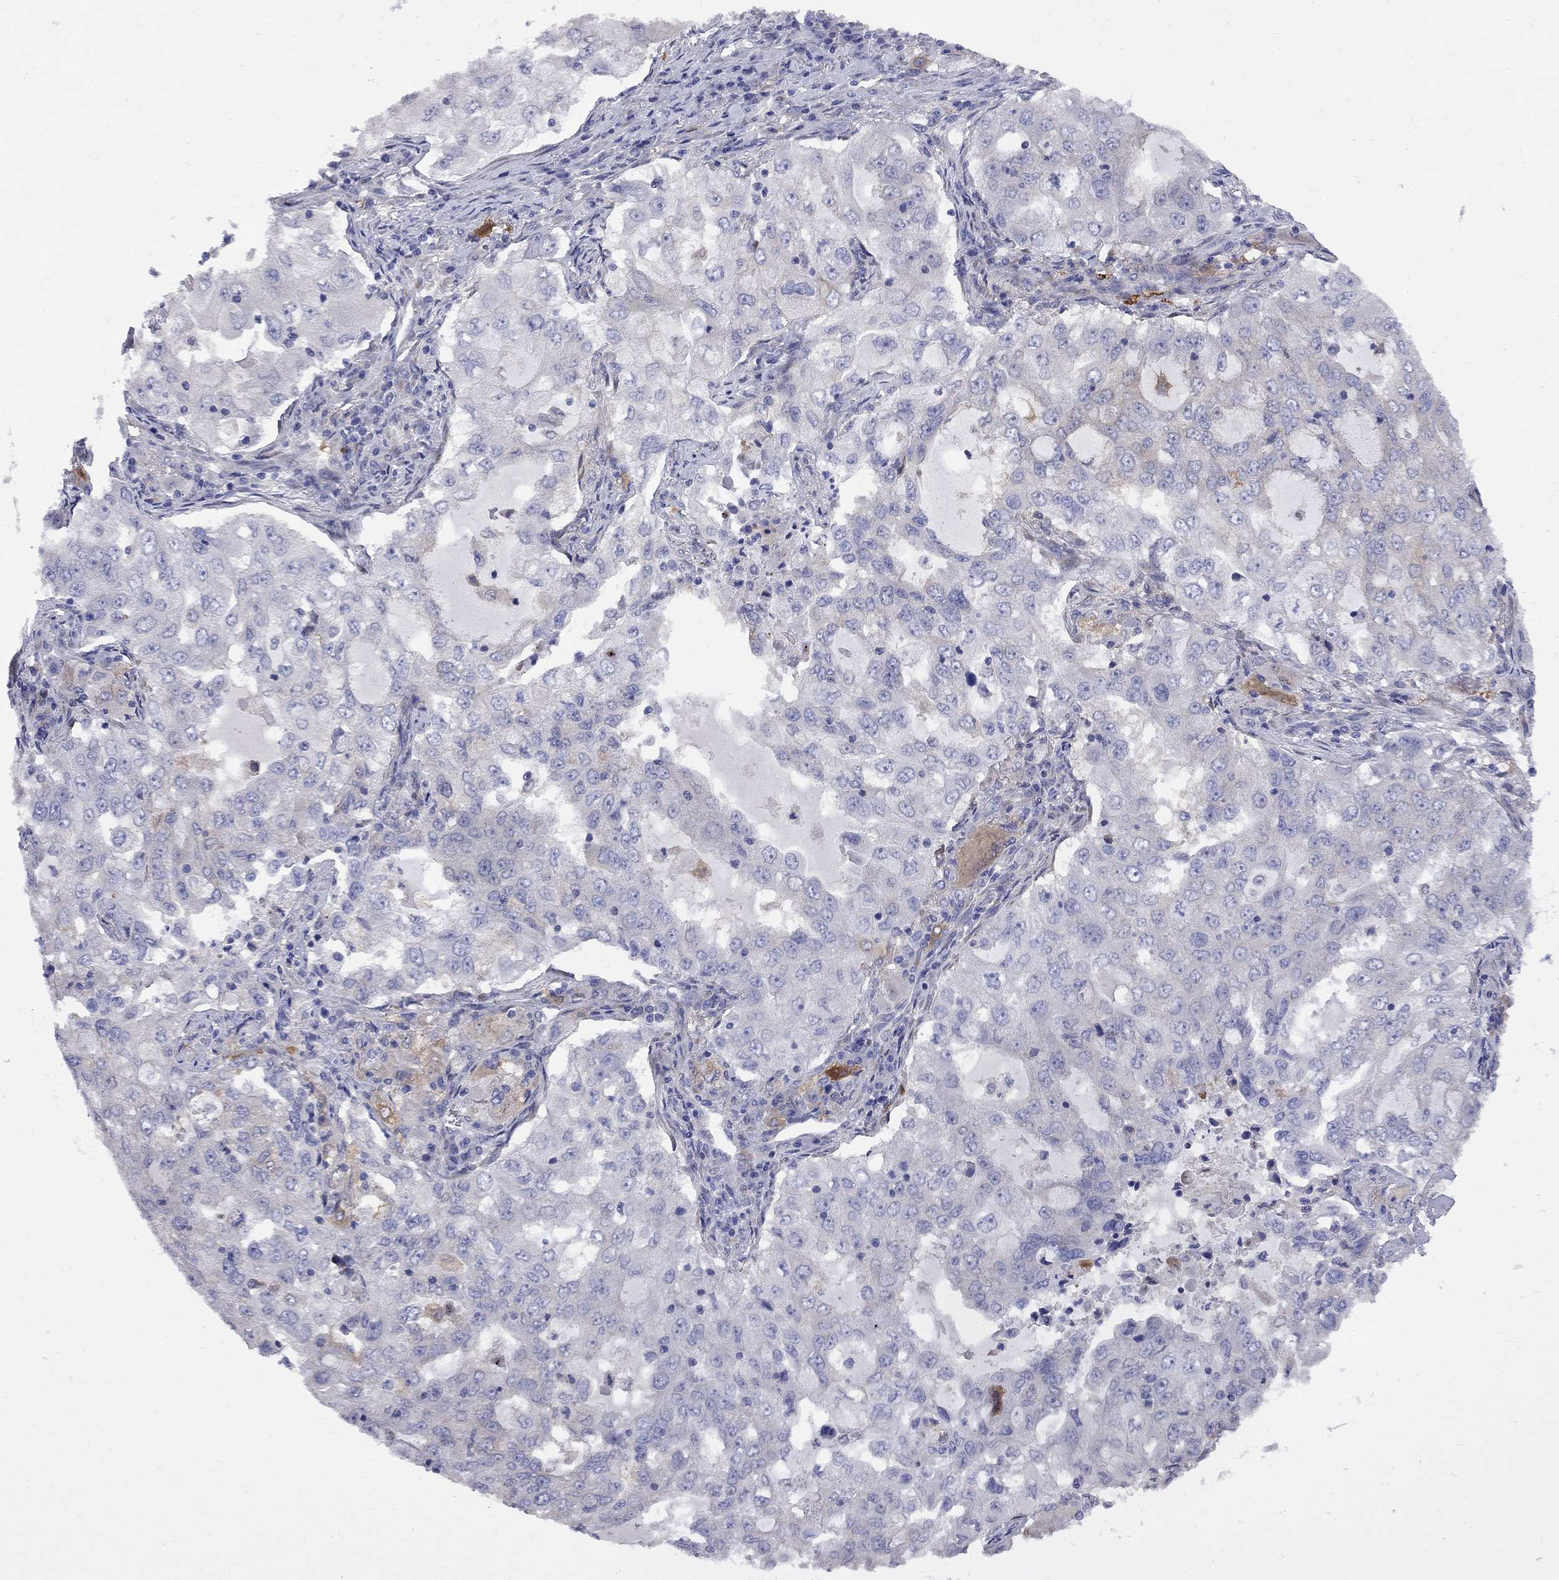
{"staining": {"intensity": "negative", "quantity": "none", "location": "none"}, "tissue": "lung cancer", "cell_type": "Tumor cells", "image_type": "cancer", "snomed": [{"axis": "morphology", "description": "Adenocarcinoma, NOS"}, {"axis": "topography", "description": "Lung"}], "caption": "DAB (3,3'-diaminobenzidine) immunohistochemical staining of lung adenocarcinoma shows no significant staining in tumor cells.", "gene": "MTHFR", "patient": {"sex": "female", "age": 61}}